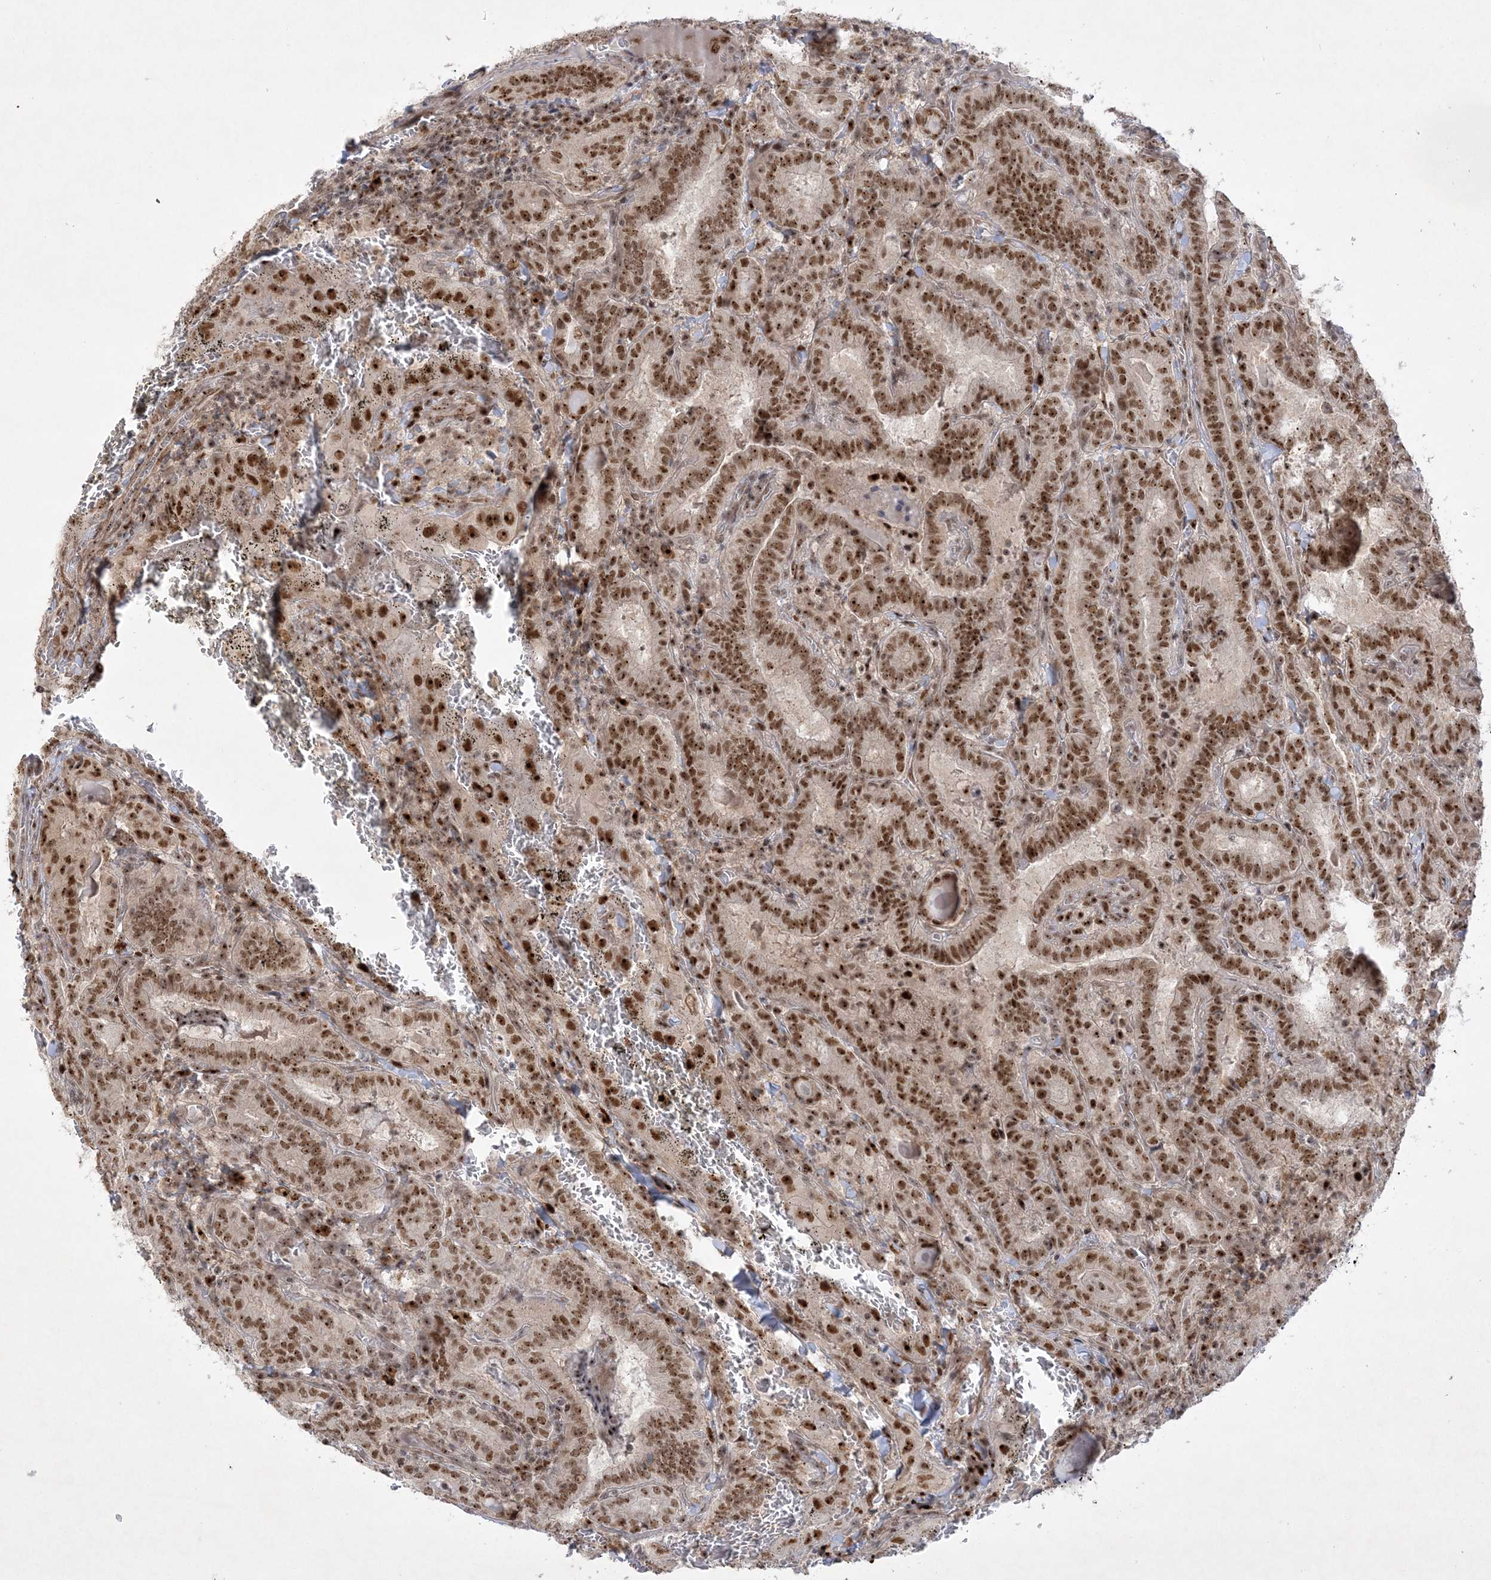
{"staining": {"intensity": "moderate", "quantity": ">75%", "location": "nuclear"}, "tissue": "thyroid cancer", "cell_type": "Tumor cells", "image_type": "cancer", "snomed": [{"axis": "morphology", "description": "Papillary adenocarcinoma, NOS"}, {"axis": "topography", "description": "Thyroid gland"}], "caption": "DAB immunohistochemical staining of human thyroid cancer (papillary adenocarcinoma) displays moderate nuclear protein positivity in about >75% of tumor cells.", "gene": "NPM3", "patient": {"sex": "female", "age": 72}}